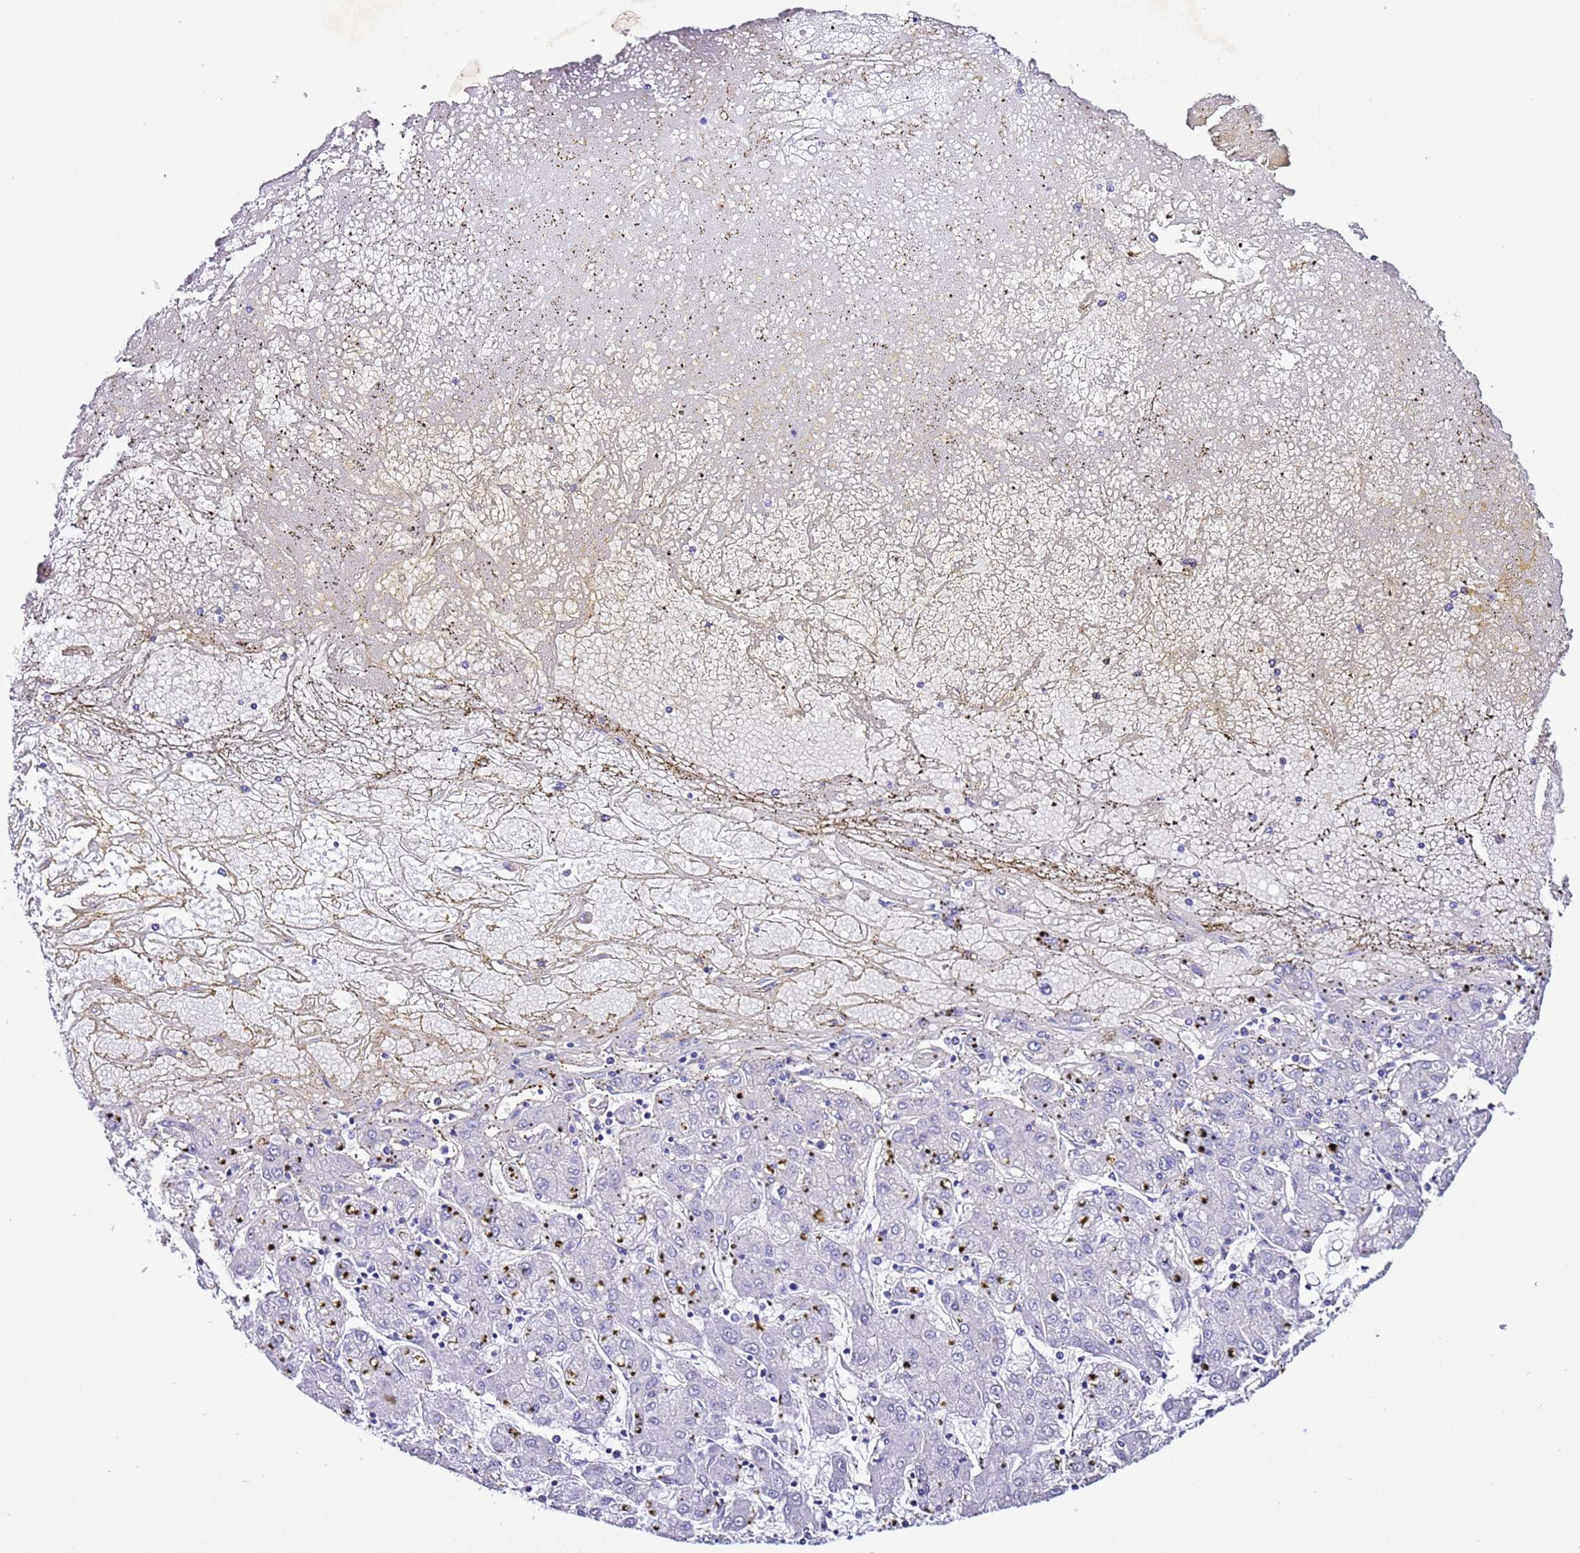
{"staining": {"intensity": "negative", "quantity": "none", "location": "none"}, "tissue": "liver cancer", "cell_type": "Tumor cells", "image_type": "cancer", "snomed": [{"axis": "morphology", "description": "Carcinoma, Hepatocellular, NOS"}, {"axis": "topography", "description": "Liver"}], "caption": "This histopathology image is of hepatocellular carcinoma (liver) stained with immunohistochemistry to label a protein in brown with the nuclei are counter-stained blue. There is no expression in tumor cells. (DAB (3,3'-diaminobenzidine) IHC with hematoxylin counter stain).", "gene": "CPB1", "patient": {"sex": "male", "age": 72}}